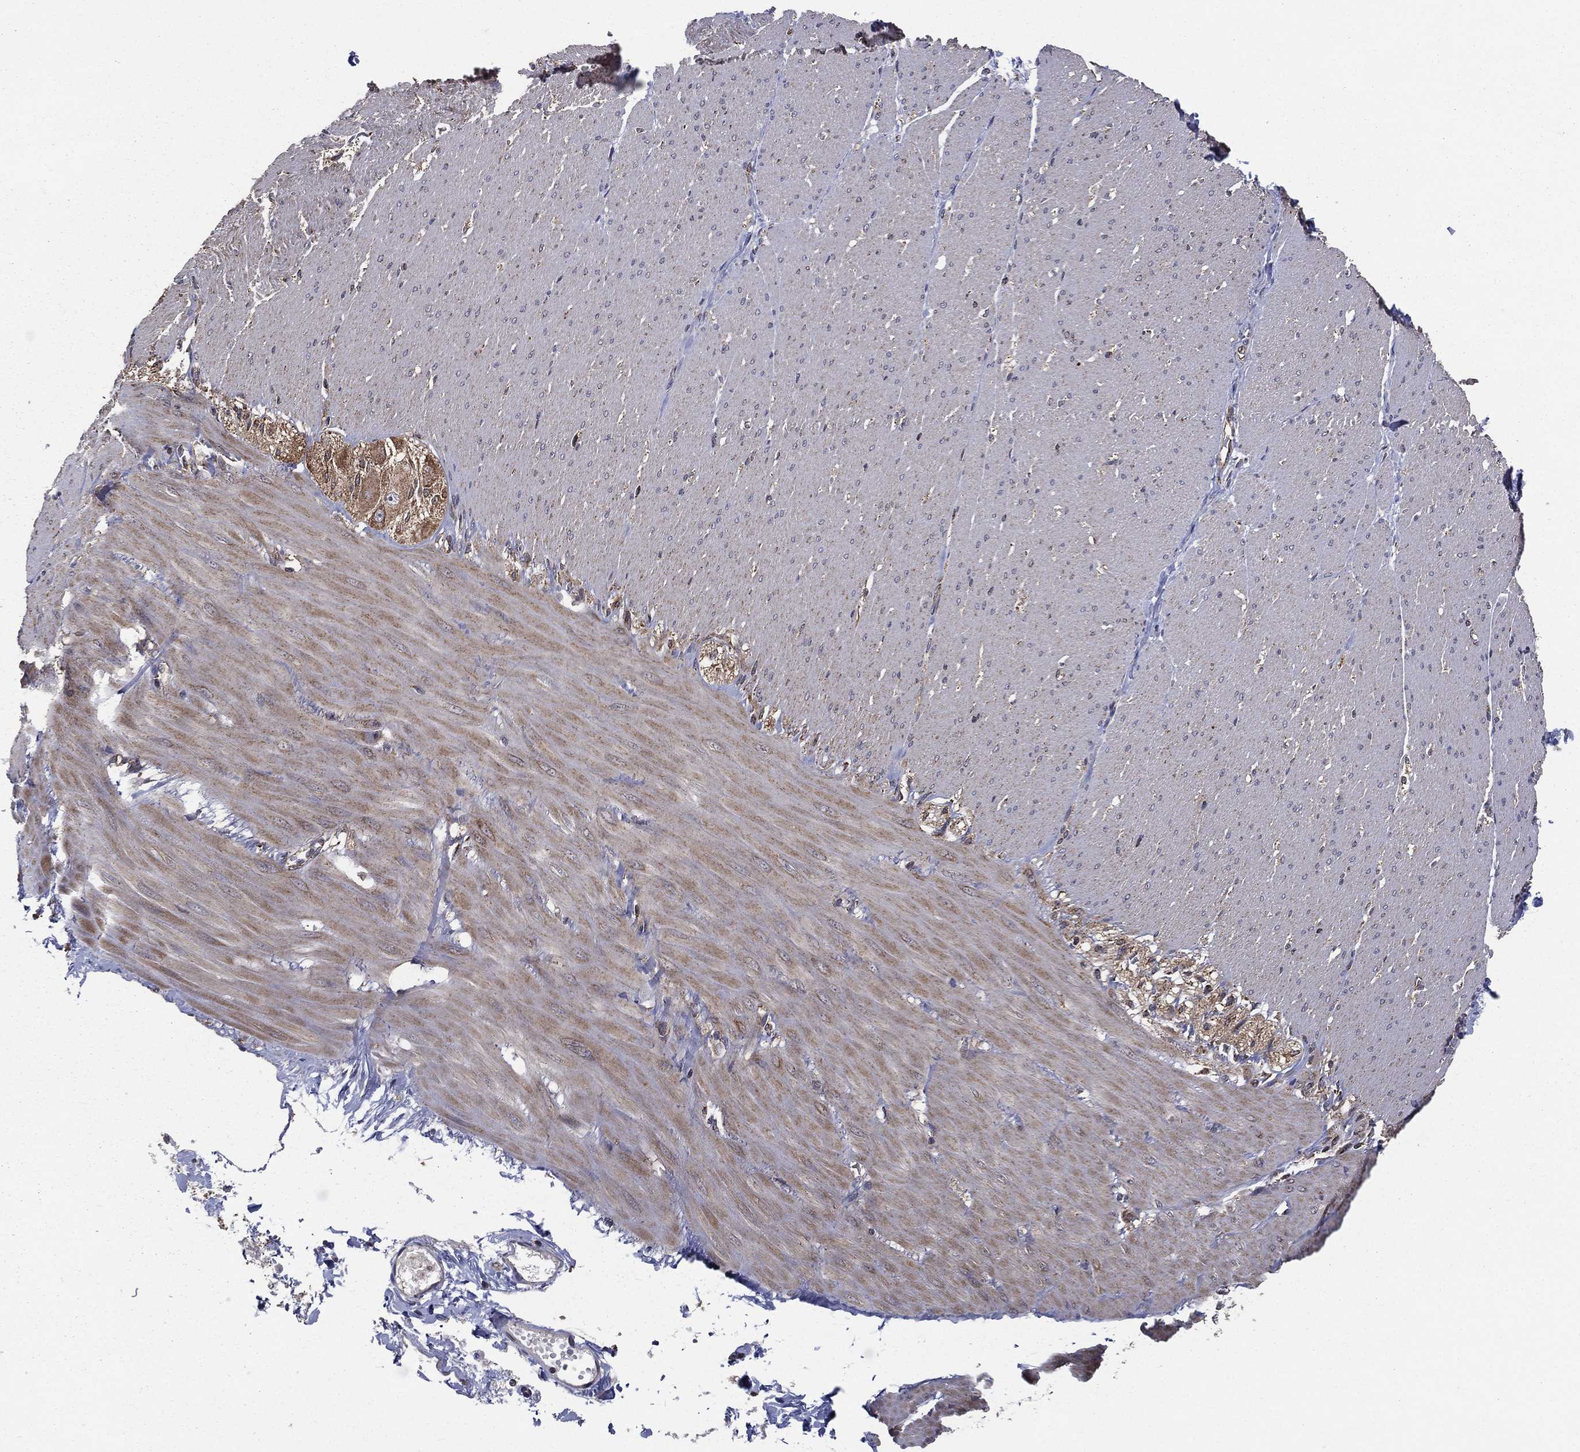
{"staining": {"intensity": "negative", "quantity": "none", "location": "none"}, "tissue": "adipose tissue", "cell_type": "Adipocytes", "image_type": "normal", "snomed": [{"axis": "morphology", "description": "Normal tissue, NOS"}, {"axis": "topography", "description": "Smooth muscle"}, {"axis": "topography", "description": "Duodenum"}, {"axis": "topography", "description": "Peripheral nerve tissue"}], "caption": "A histopathology image of adipose tissue stained for a protein exhibits no brown staining in adipocytes. (DAB immunohistochemistry (IHC), high magnification).", "gene": "ENSG00000288684", "patient": {"sex": "female", "age": 61}}